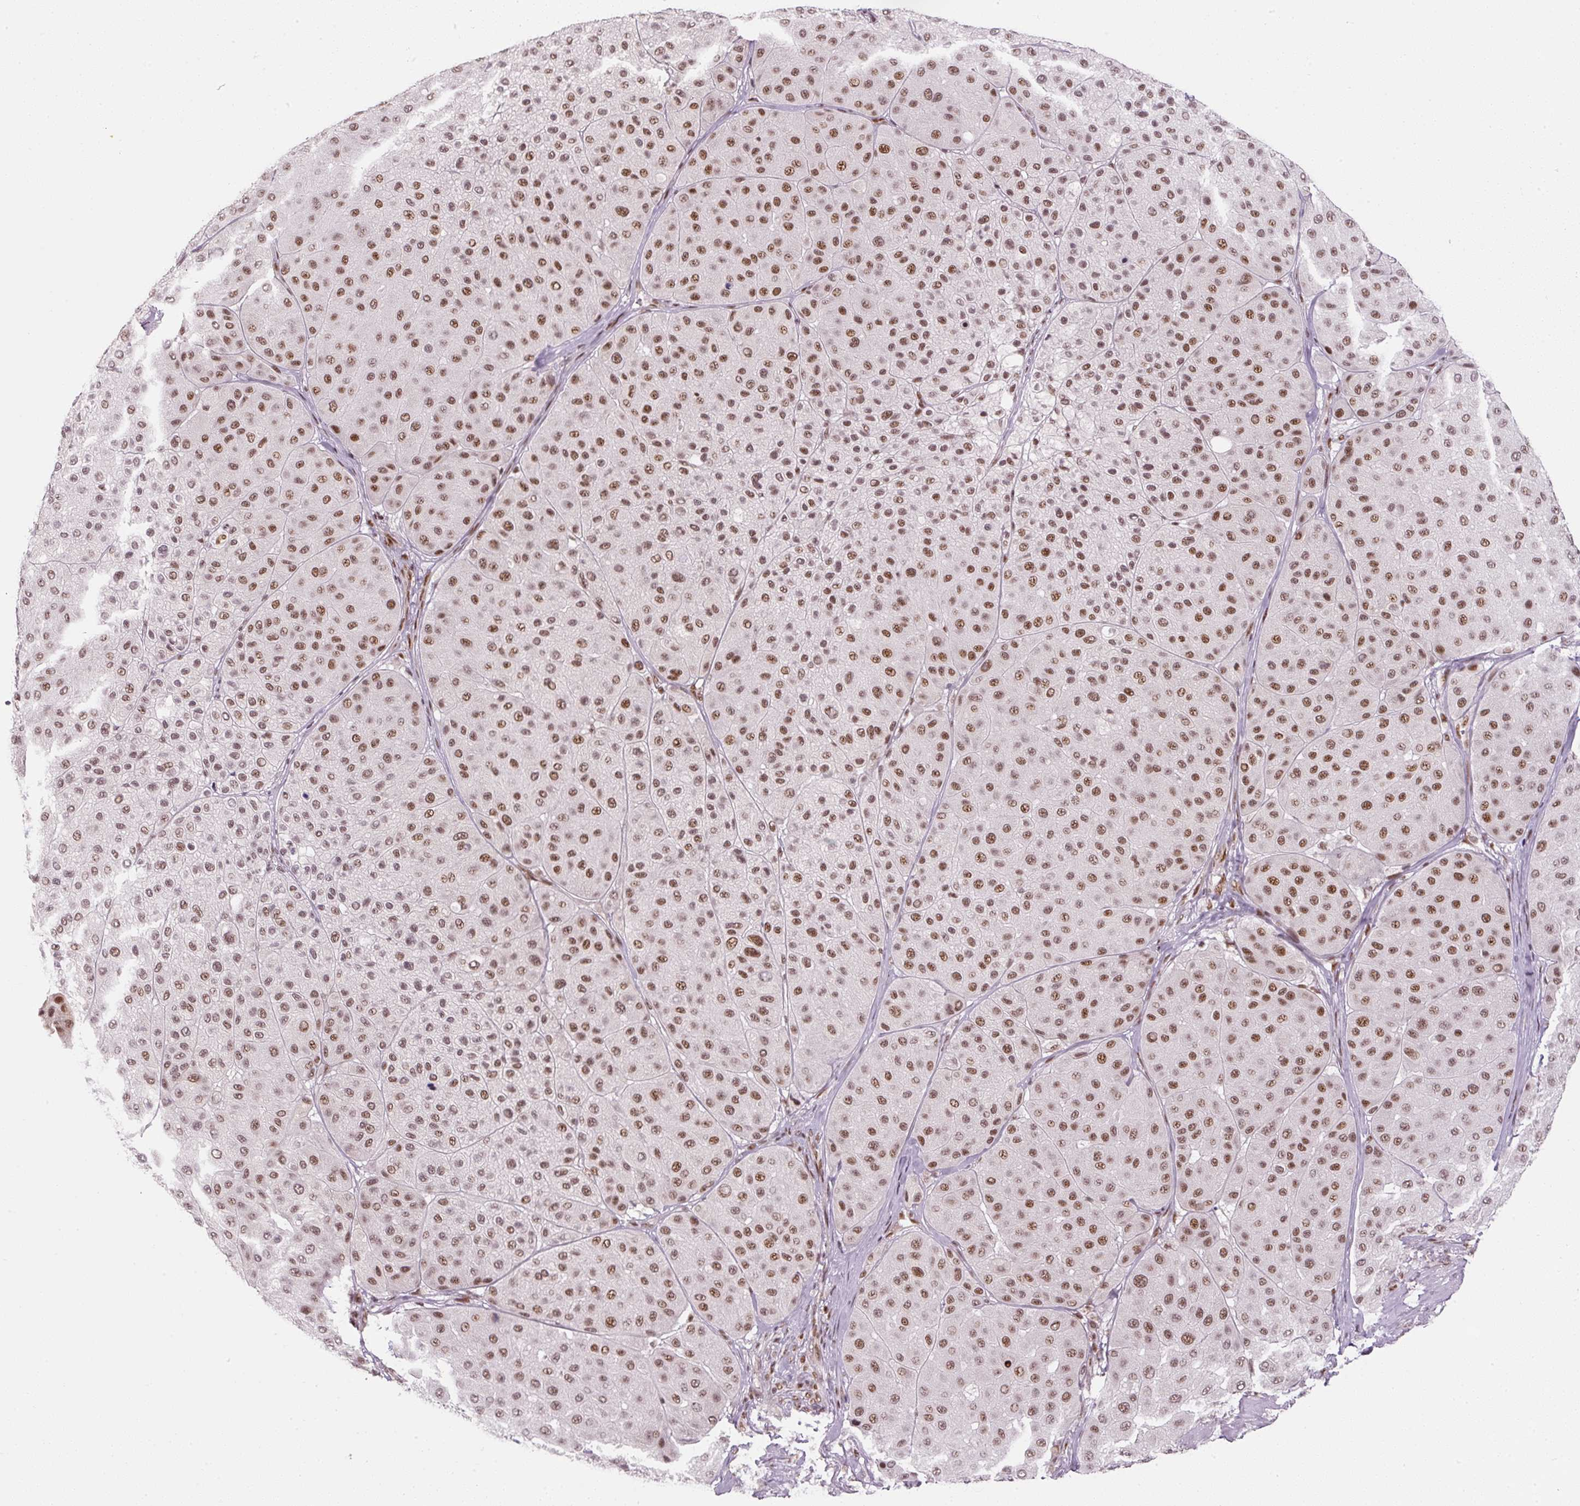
{"staining": {"intensity": "moderate", "quantity": ">75%", "location": "nuclear"}, "tissue": "melanoma", "cell_type": "Tumor cells", "image_type": "cancer", "snomed": [{"axis": "morphology", "description": "Malignant melanoma, Metastatic site"}, {"axis": "topography", "description": "Smooth muscle"}], "caption": "The photomicrograph reveals a brown stain indicating the presence of a protein in the nuclear of tumor cells in malignant melanoma (metastatic site).", "gene": "U2AF2", "patient": {"sex": "male", "age": 41}}